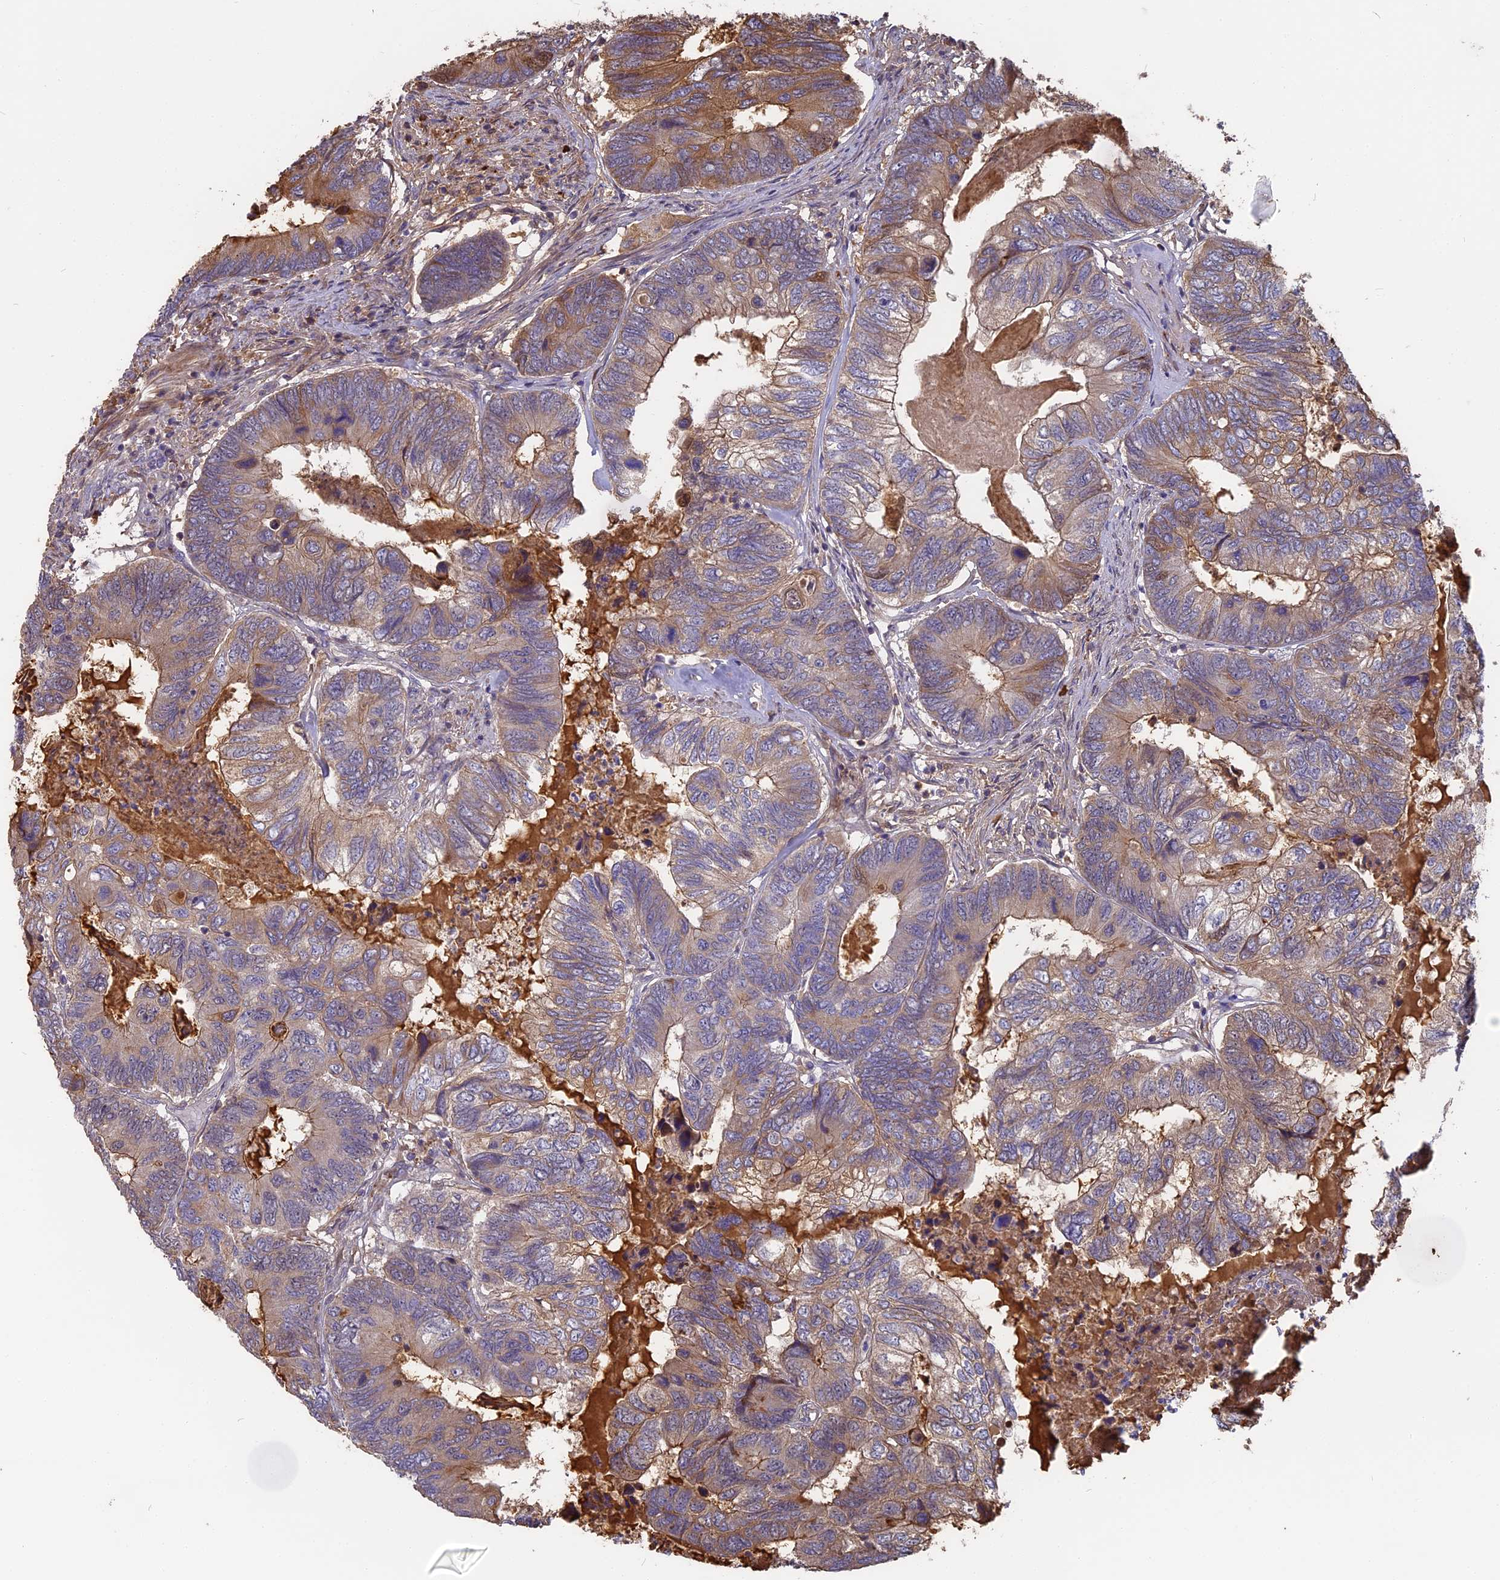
{"staining": {"intensity": "strong", "quantity": "25%-75%", "location": "cytoplasmic/membranous"}, "tissue": "colorectal cancer", "cell_type": "Tumor cells", "image_type": "cancer", "snomed": [{"axis": "morphology", "description": "Adenocarcinoma, NOS"}, {"axis": "topography", "description": "Colon"}], "caption": "Strong cytoplasmic/membranous expression for a protein is seen in about 25%-75% of tumor cells of colorectal cancer using immunohistochemistry.", "gene": "ERMAP", "patient": {"sex": "female", "age": 67}}